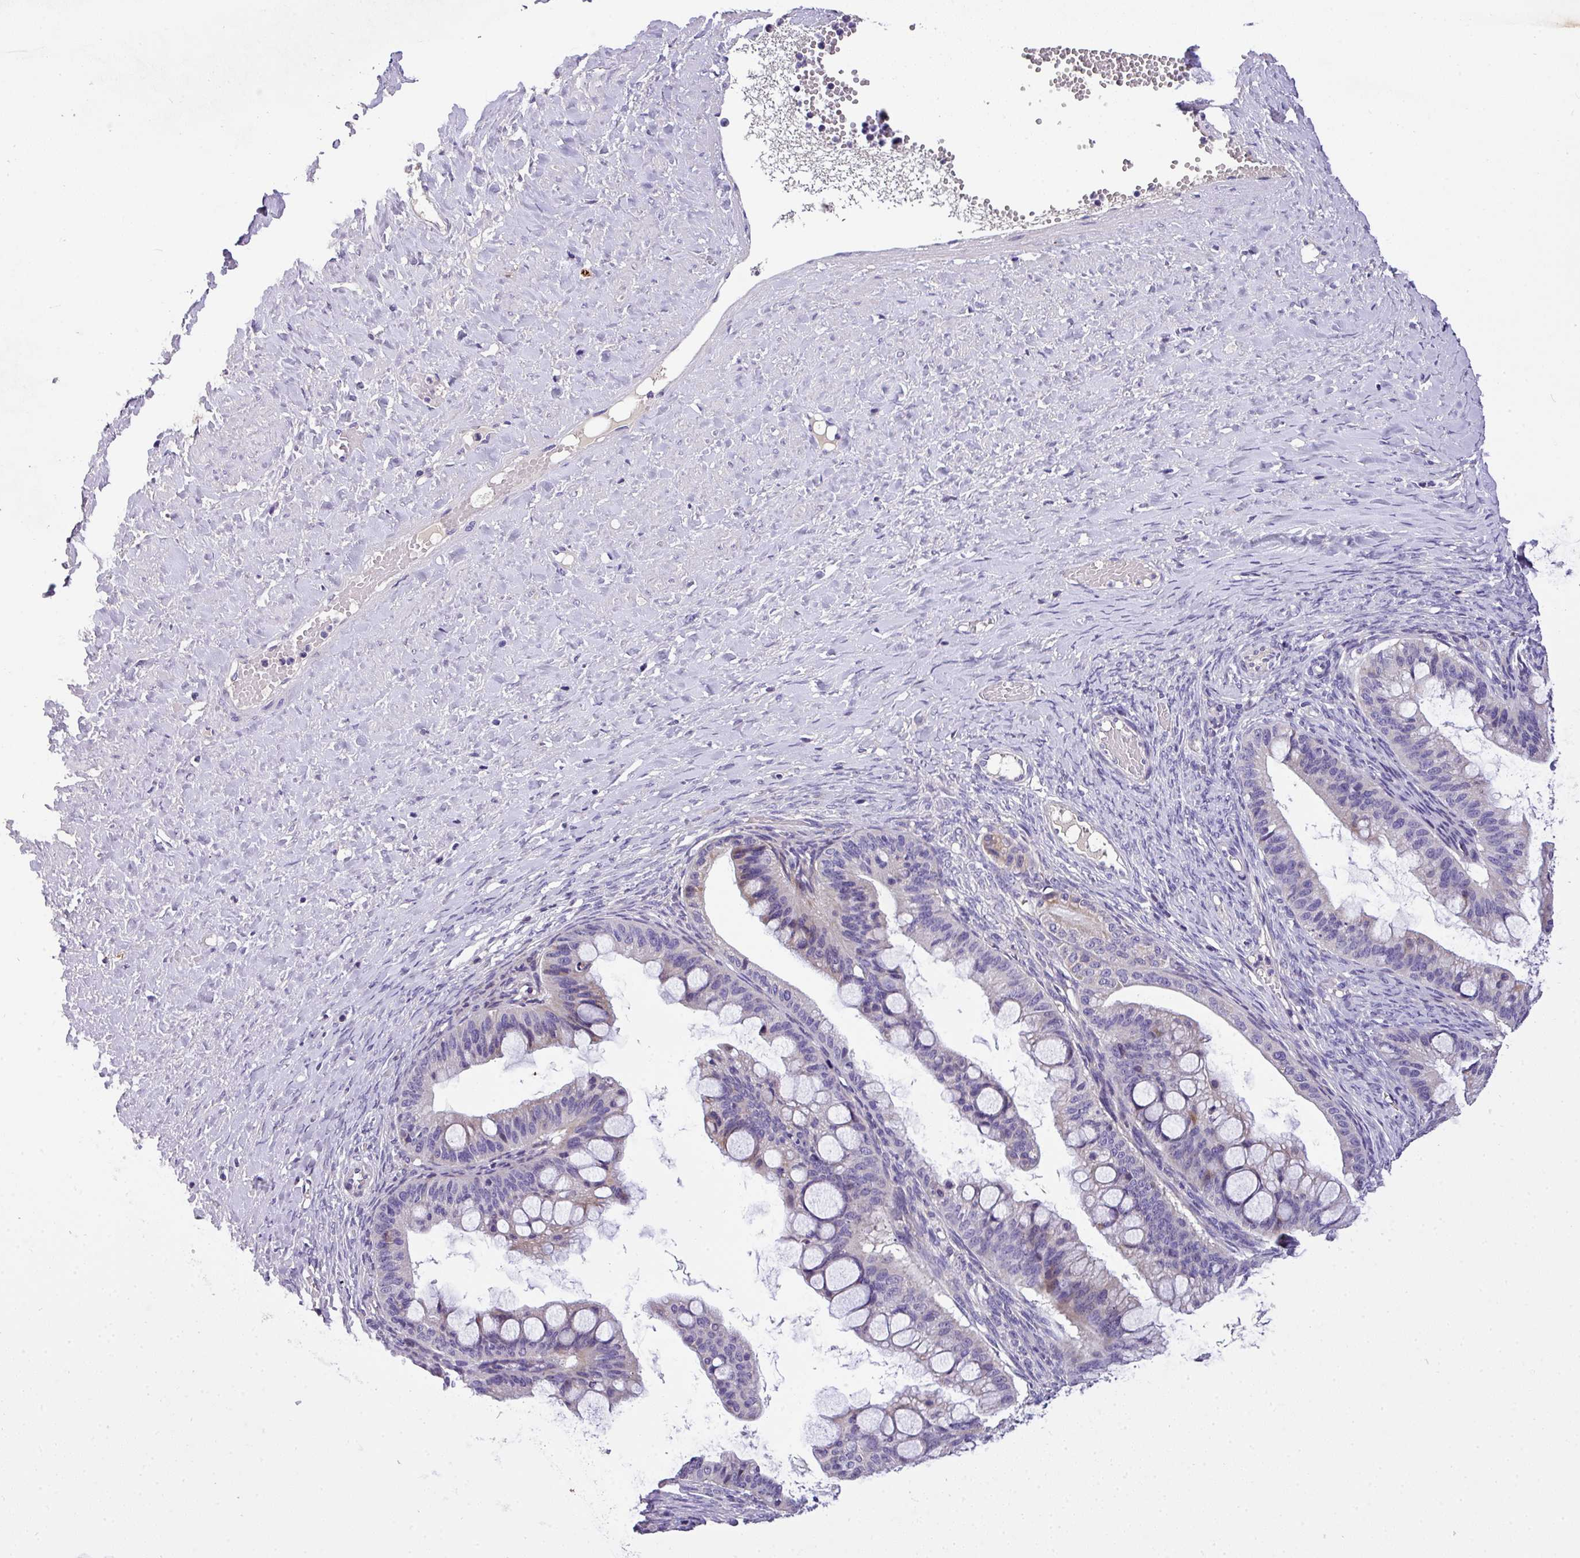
{"staining": {"intensity": "negative", "quantity": "none", "location": "none"}, "tissue": "ovarian cancer", "cell_type": "Tumor cells", "image_type": "cancer", "snomed": [{"axis": "morphology", "description": "Cystadenocarcinoma, mucinous, NOS"}, {"axis": "topography", "description": "Ovary"}], "caption": "The micrograph displays no staining of tumor cells in ovarian mucinous cystadenocarcinoma.", "gene": "ANXA2R", "patient": {"sex": "female", "age": 73}}